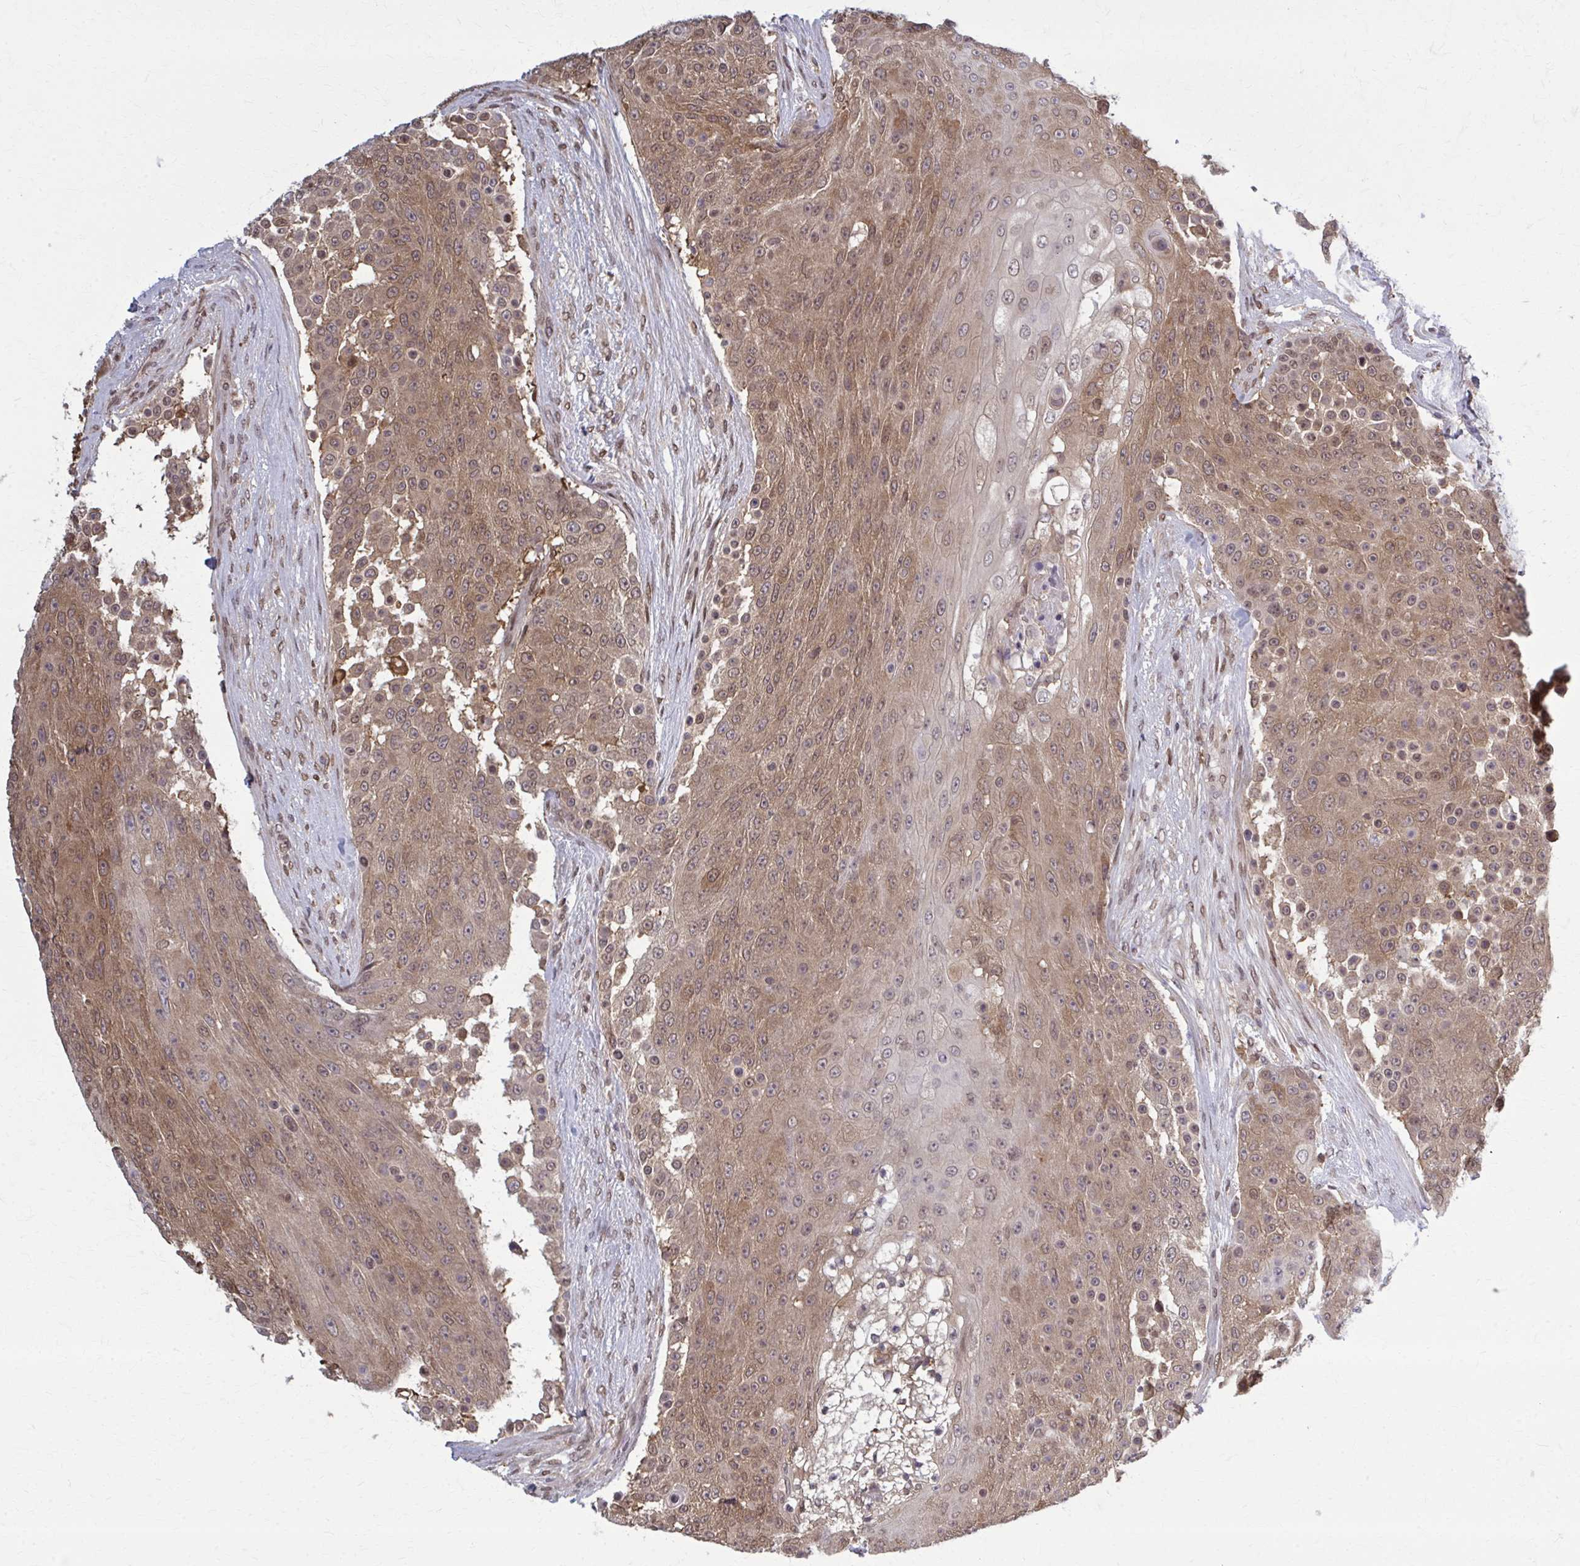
{"staining": {"intensity": "moderate", "quantity": ">75%", "location": "cytoplasmic/membranous"}, "tissue": "urothelial cancer", "cell_type": "Tumor cells", "image_type": "cancer", "snomed": [{"axis": "morphology", "description": "Urothelial carcinoma, High grade"}, {"axis": "topography", "description": "Urinary bladder"}], "caption": "Protein staining of urothelial cancer tissue shows moderate cytoplasmic/membranous positivity in approximately >75% of tumor cells.", "gene": "MDH1", "patient": {"sex": "female", "age": 63}}